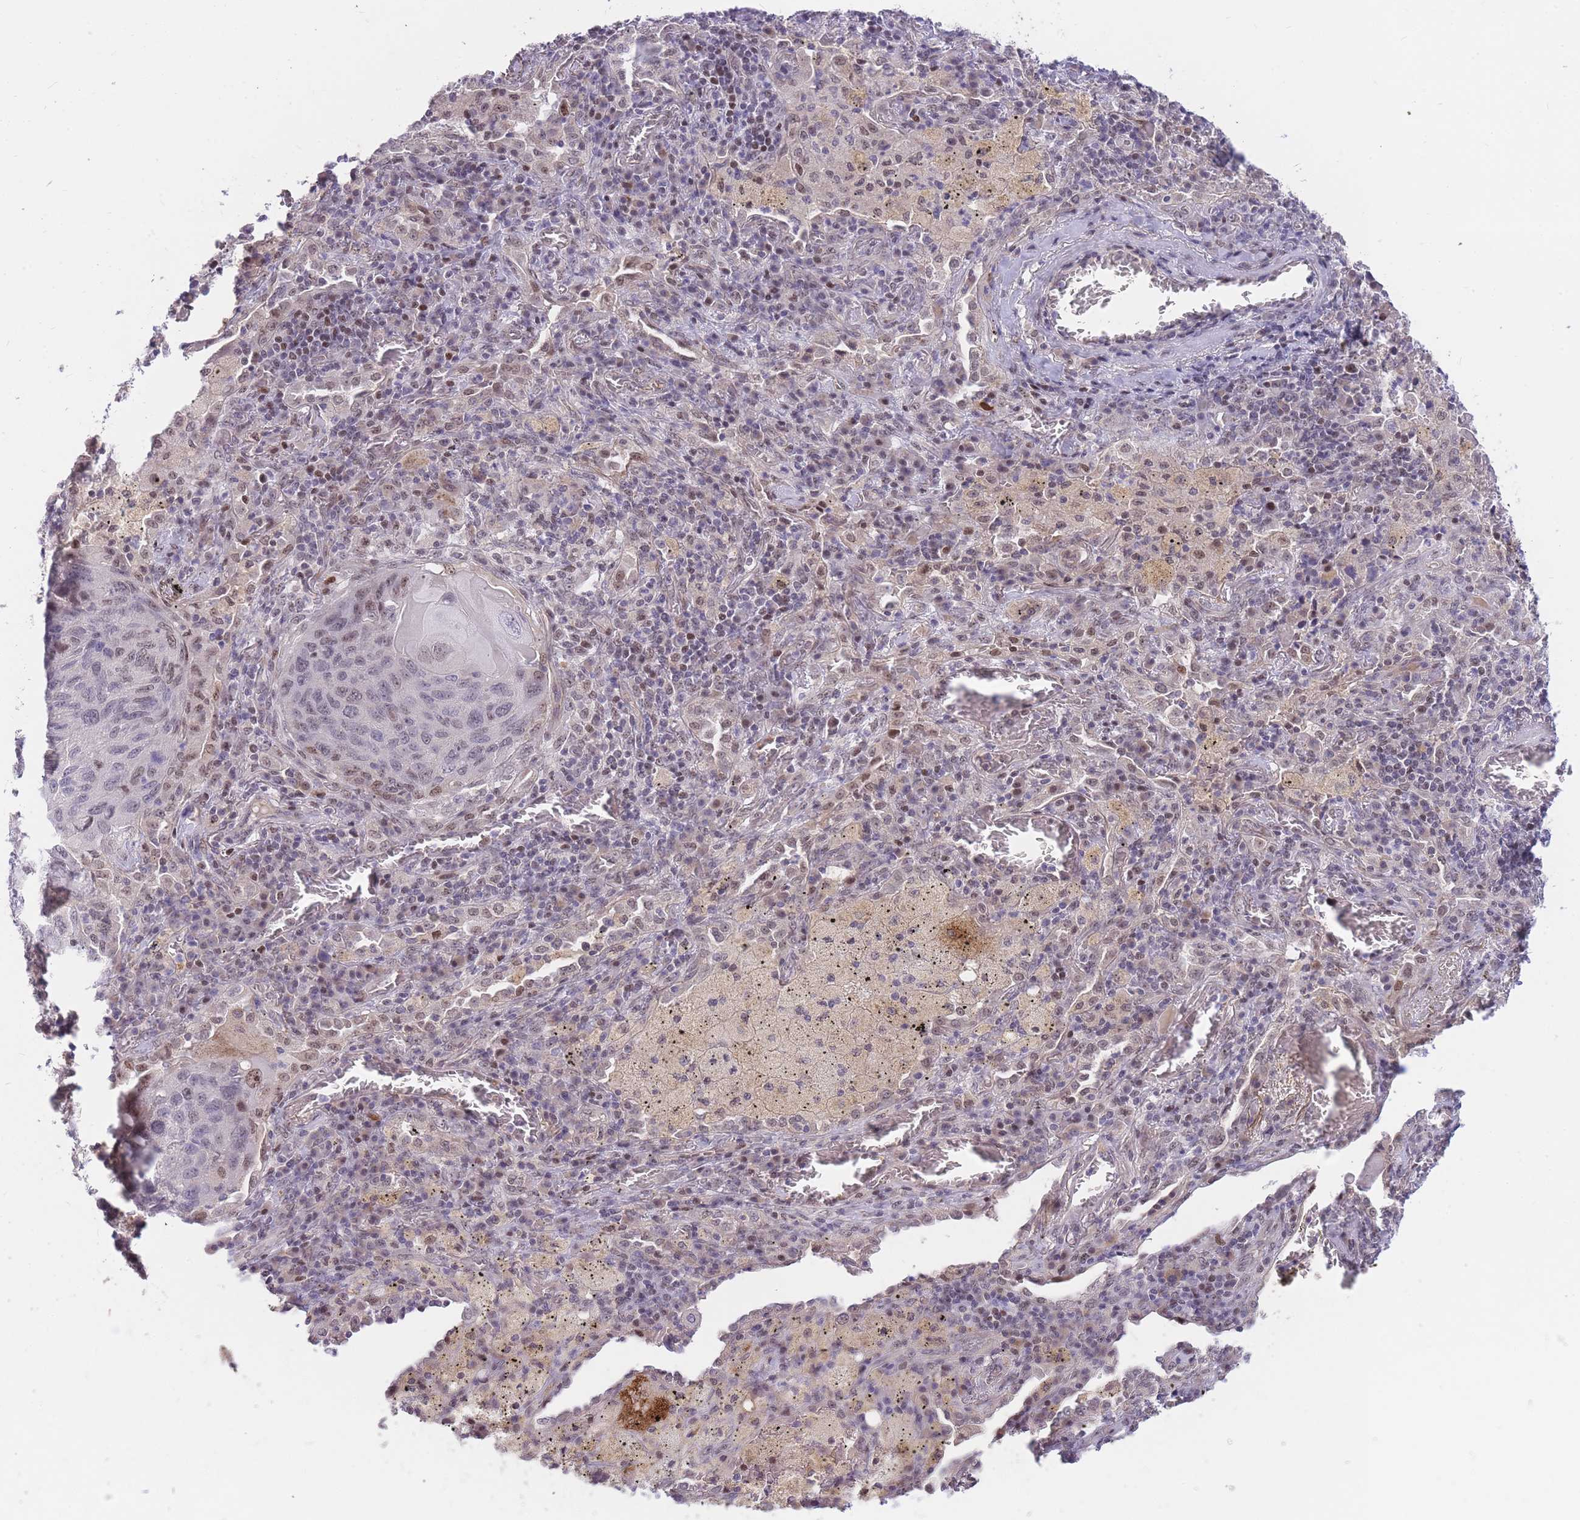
{"staining": {"intensity": "weak", "quantity": "25%-75%", "location": "nuclear"}, "tissue": "lung cancer", "cell_type": "Tumor cells", "image_type": "cancer", "snomed": [{"axis": "morphology", "description": "Squamous cell carcinoma, NOS"}, {"axis": "topography", "description": "Lung"}], "caption": "Immunohistochemical staining of human lung squamous cell carcinoma displays low levels of weak nuclear expression in approximately 25%-75% of tumor cells. (DAB (3,3'-diaminobenzidine) IHC with brightfield microscopy, high magnification).", "gene": "TLE2", "patient": {"sex": "female", "age": 63}}